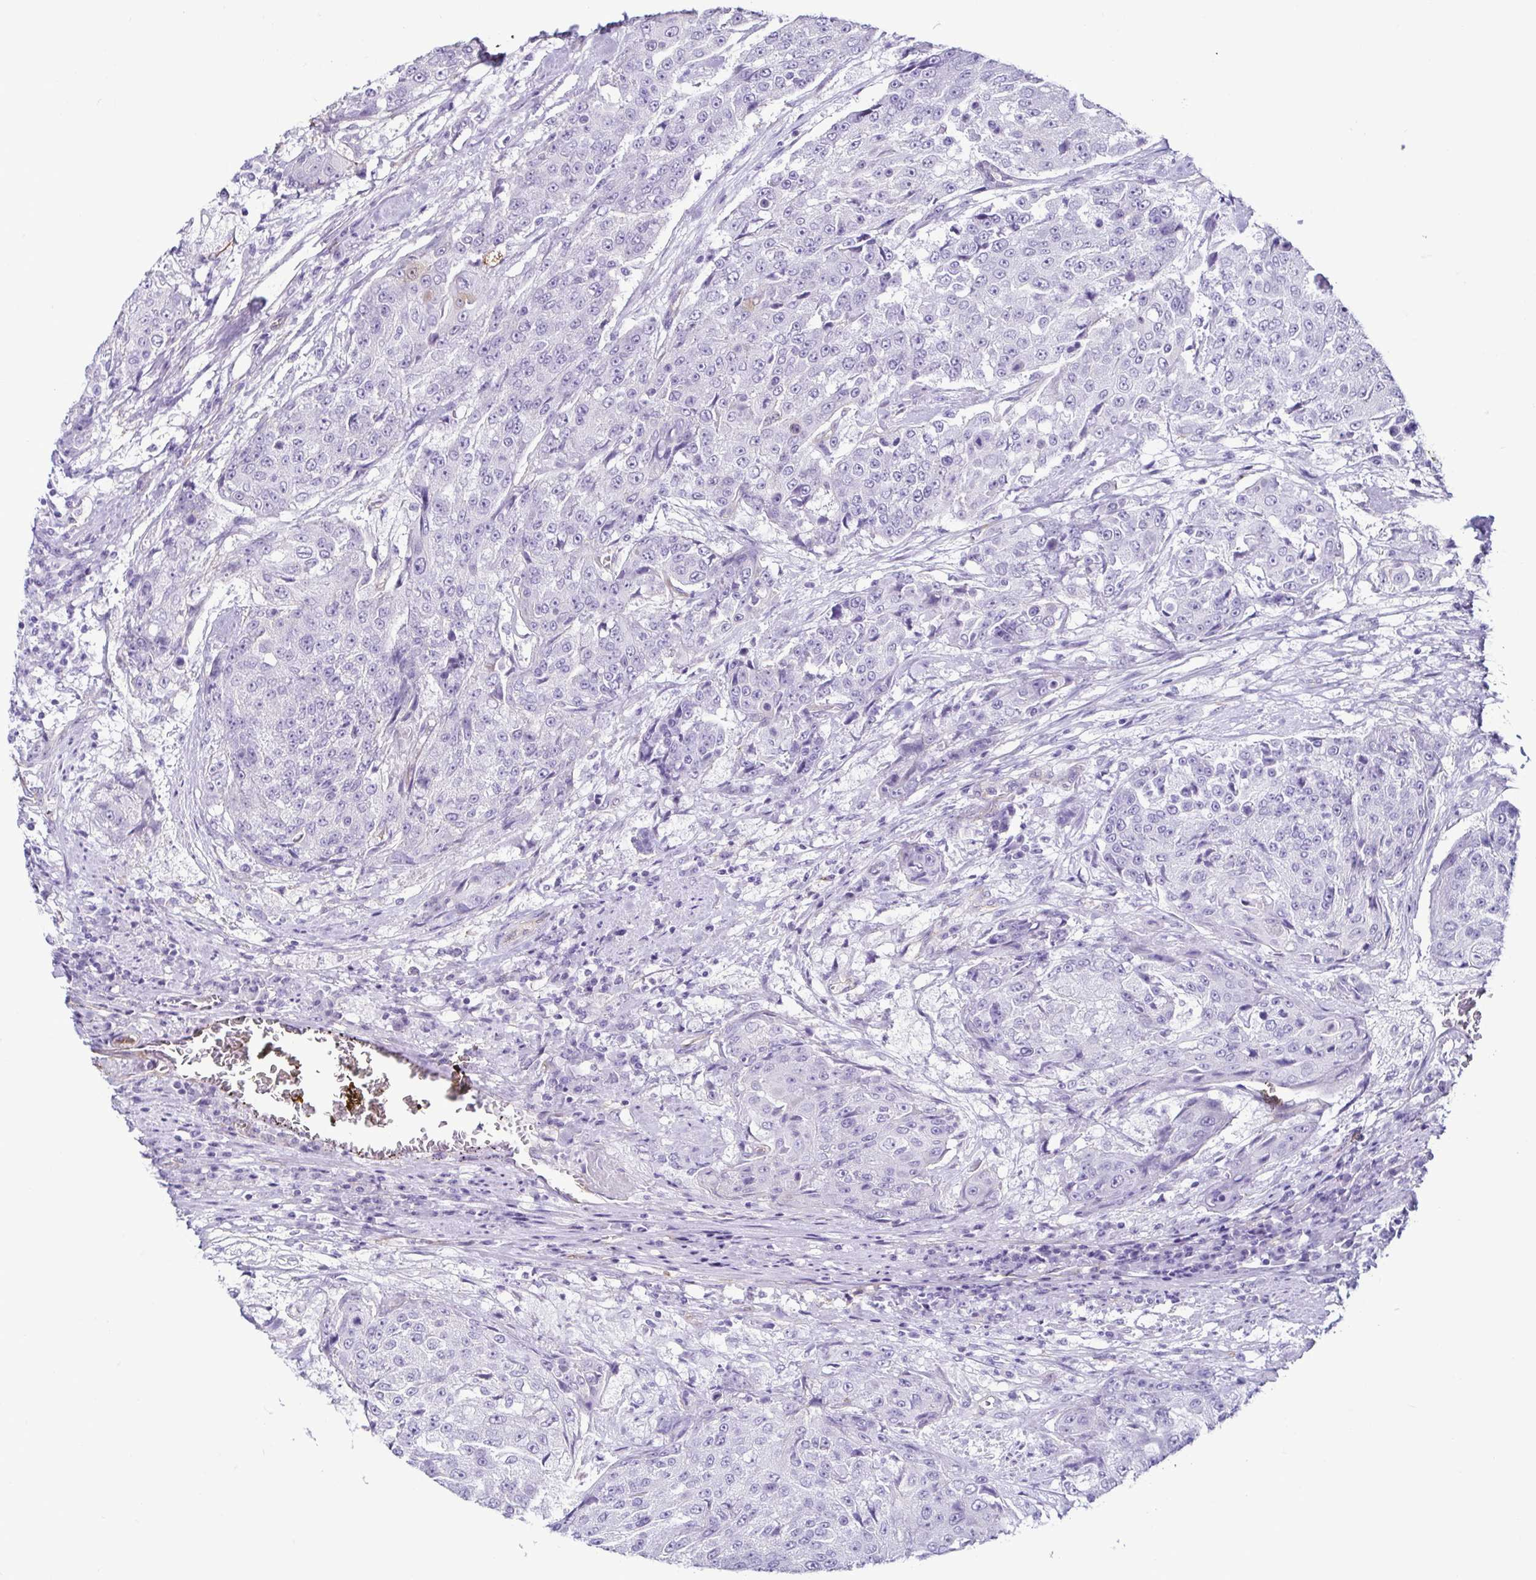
{"staining": {"intensity": "negative", "quantity": "none", "location": "none"}, "tissue": "urothelial cancer", "cell_type": "Tumor cells", "image_type": "cancer", "snomed": [{"axis": "morphology", "description": "Urothelial carcinoma, High grade"}, {"axis": "topography", "description": "Urinary bladder"}], "caption": "An immunohistochemistry photomicrograph of urothelial cancer is shown. There is no staining in tumor cells of urothelial cancer. Brightfield microscopy of immunohistochemistry stained with DAB (3,3'-diaminobenzidine) (brown) and hematoxylin (blue), captured at high magnification.", "gene": "CASP14", "patient": {"sex": "female", "age": 63}}